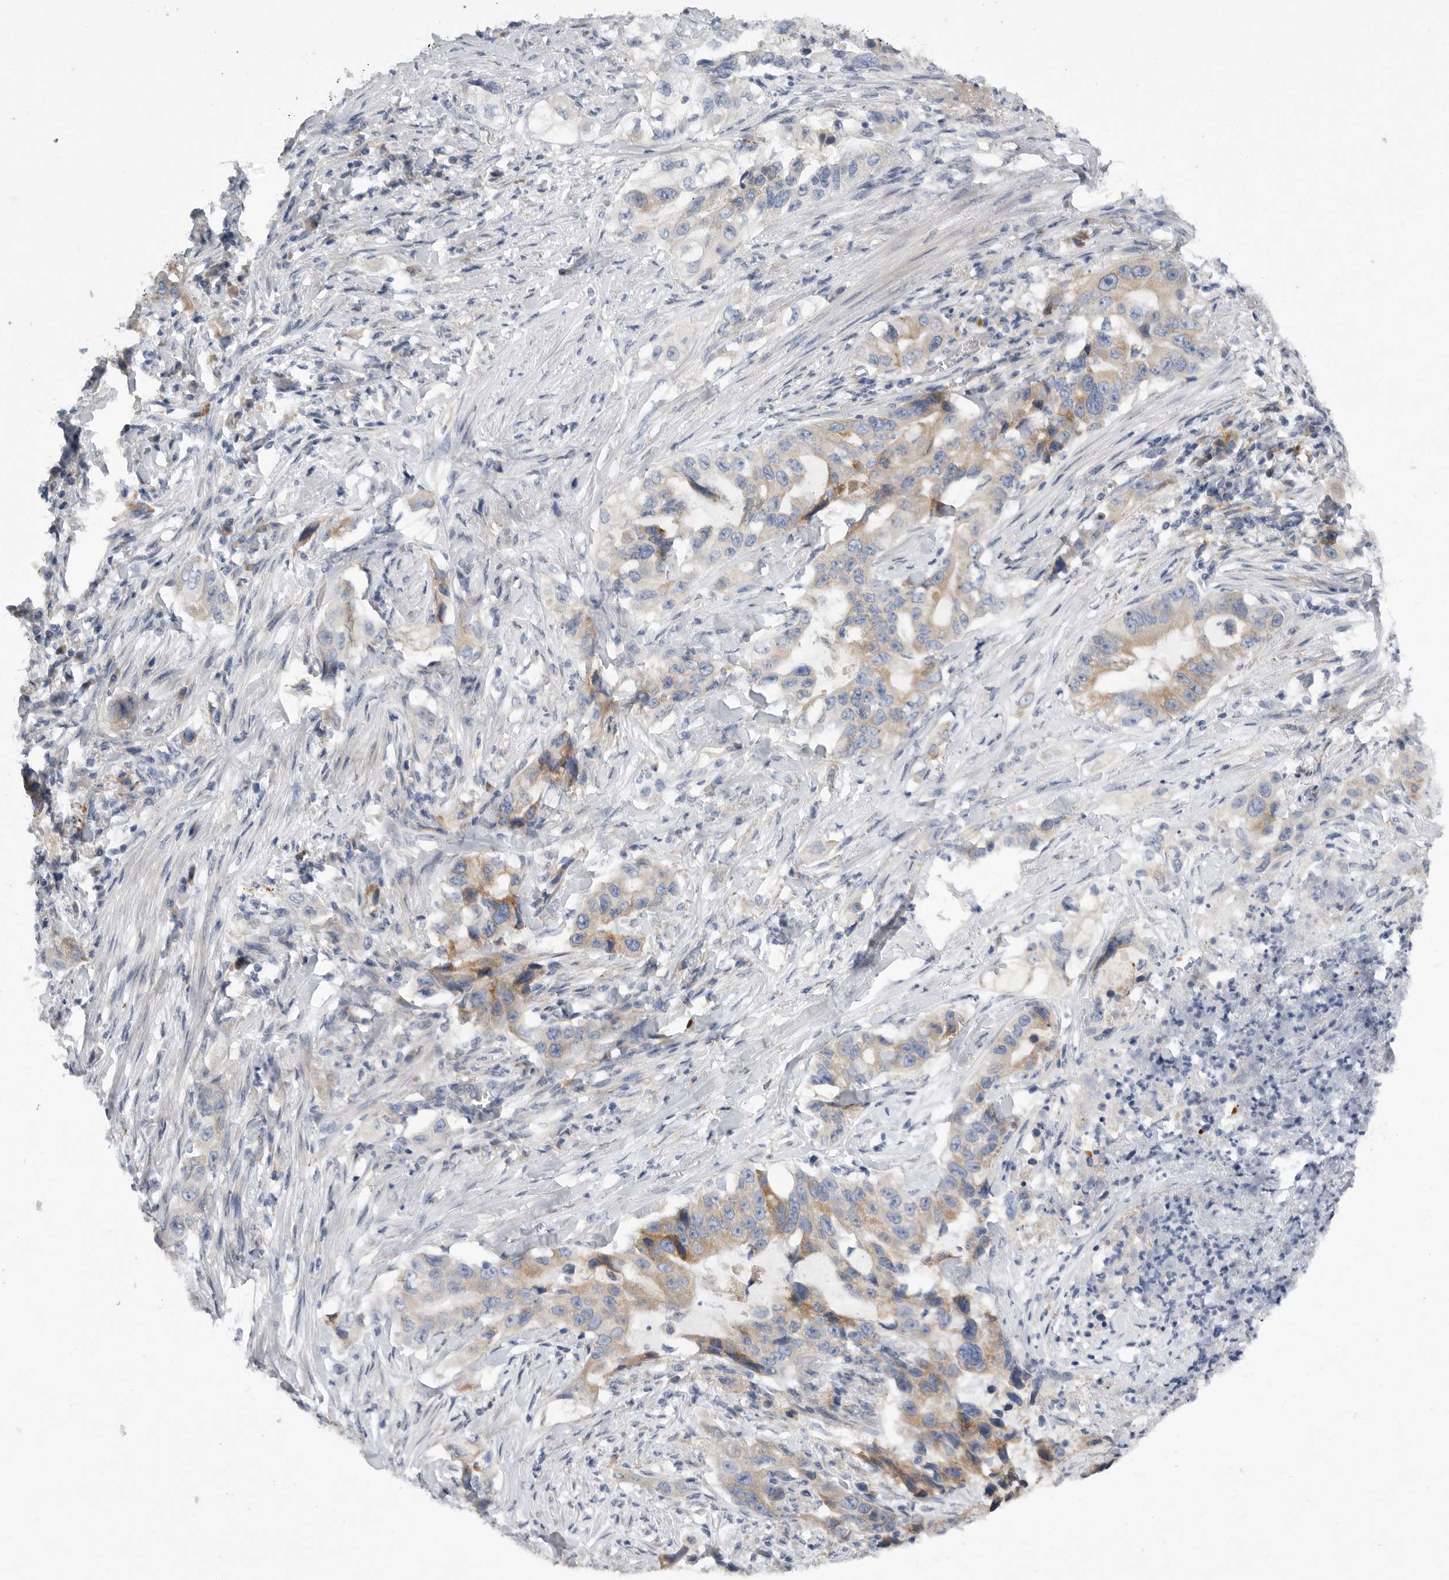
{"staining": {"intensity": "moderate", "quantity": "25%-75%", "location": "cytoplasmic/membranous"}, "tissue": "lung cancer", "cell_type": "Tumor cells", "image_type": "cancer", "snomed": [{"axis": "morphology", "description": "Adenocarcinoma, NOS"}, {"axis": "topography", "description": "Lung"}], "caption": "A histopathology image of human lung cancer stained for a protein displays moderate cytoplasmic/membranous brown staining in tumor cells.", "gene": "EDEM3", "patient": {"sex": "female", "age": 51}}